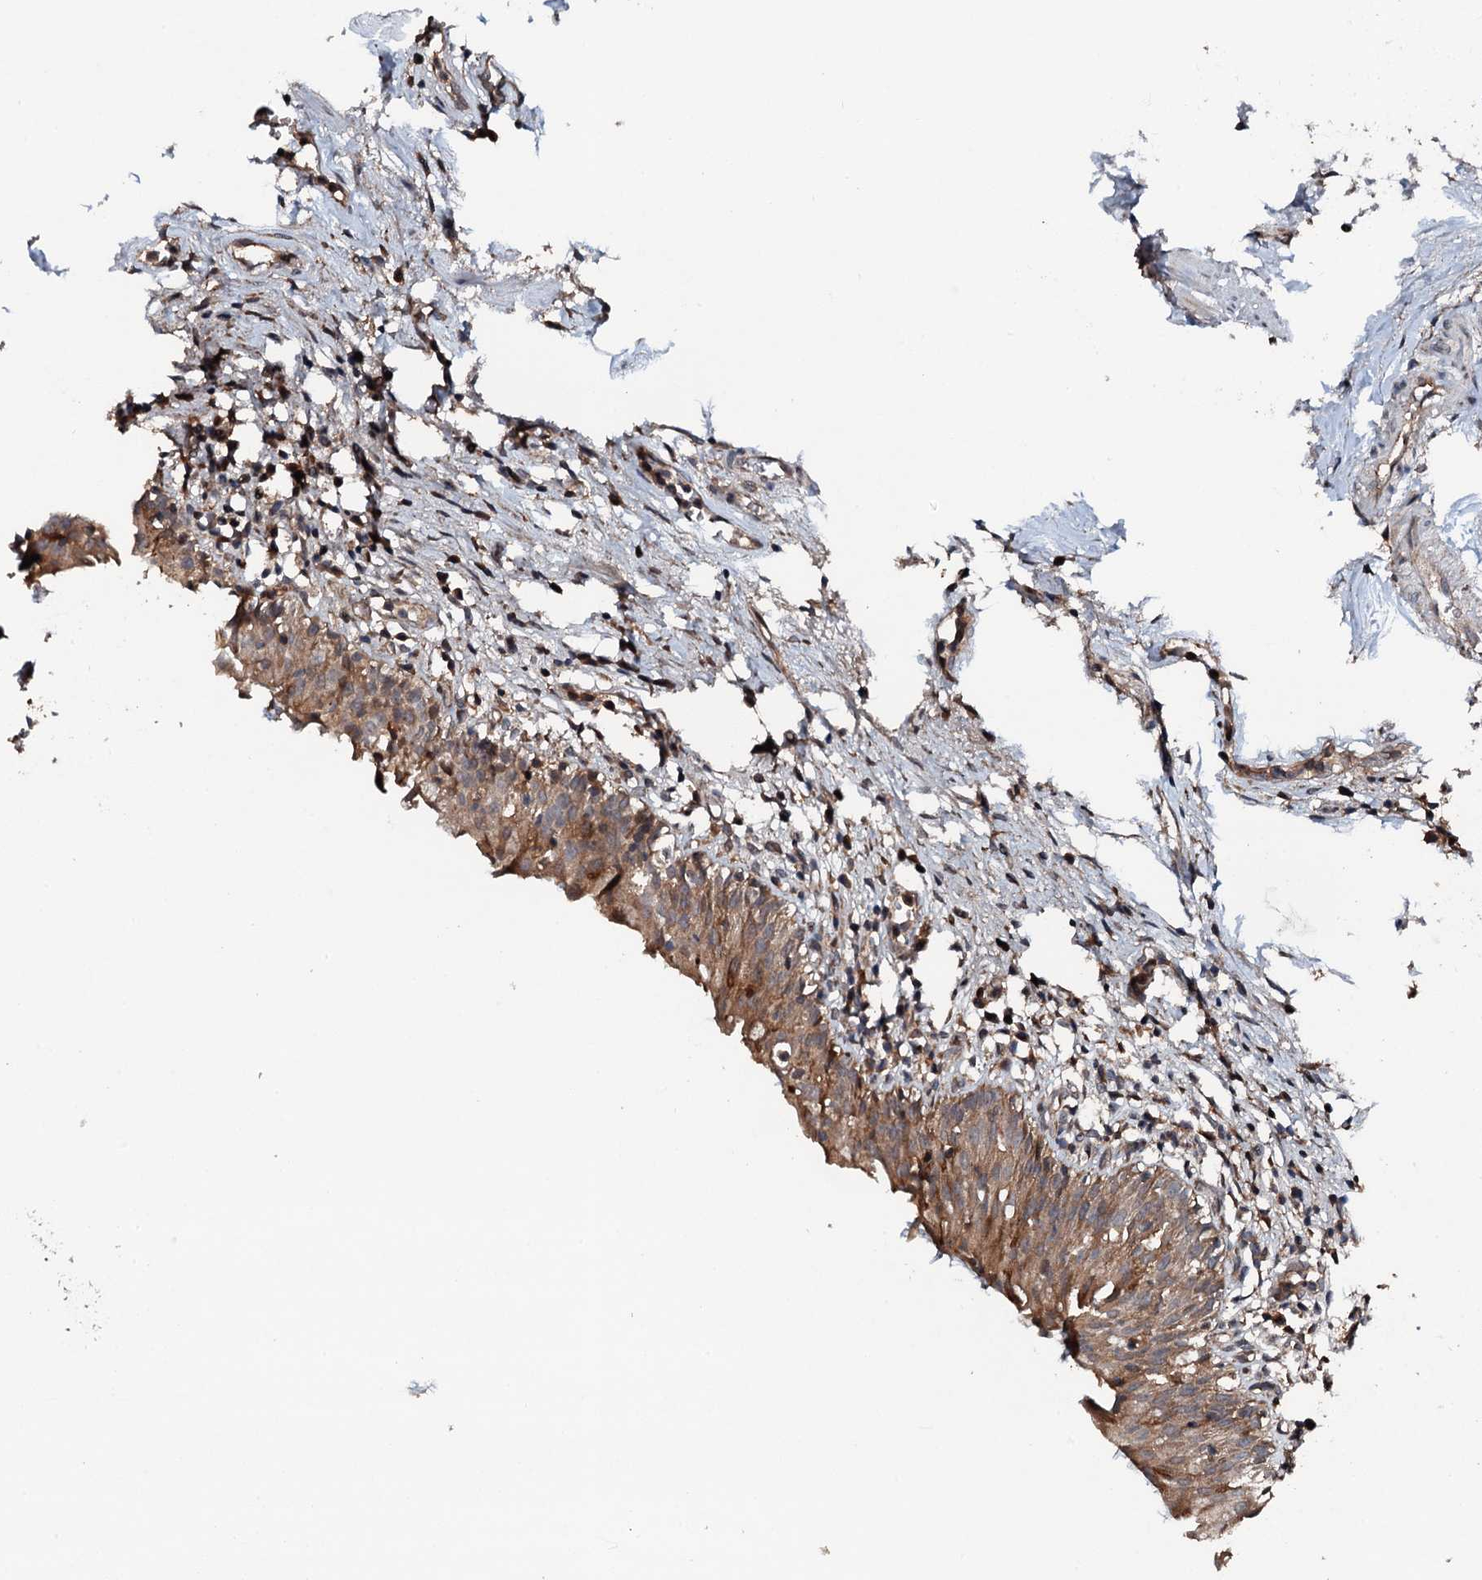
{"staining": {"intensity": "moderate", "quantity": ">75%", "location": "cytoplasmic/membranous"}, "tissue": "urinary bladder", "cell_type": "Urothelial cells", "image_type": "normal", "snomed": [{"axis": "morphology", "description": "Normal tissue, NOS"}, {"axis": "morphology", "description": "Inflammation, NOS"}, {"axis": "topography", "description": "Urinary bladder"}], "caption": "The histopathology image demonstrates a brown stain indicating the presence of a protein in the cytoplasmic/membranous of urothelial cells in urinary bladder. (DAB IHC with brightfield microscopy, high magnification).", "gene": "FLYWCH1", "patient": {"sex": "male", "age": 63}}